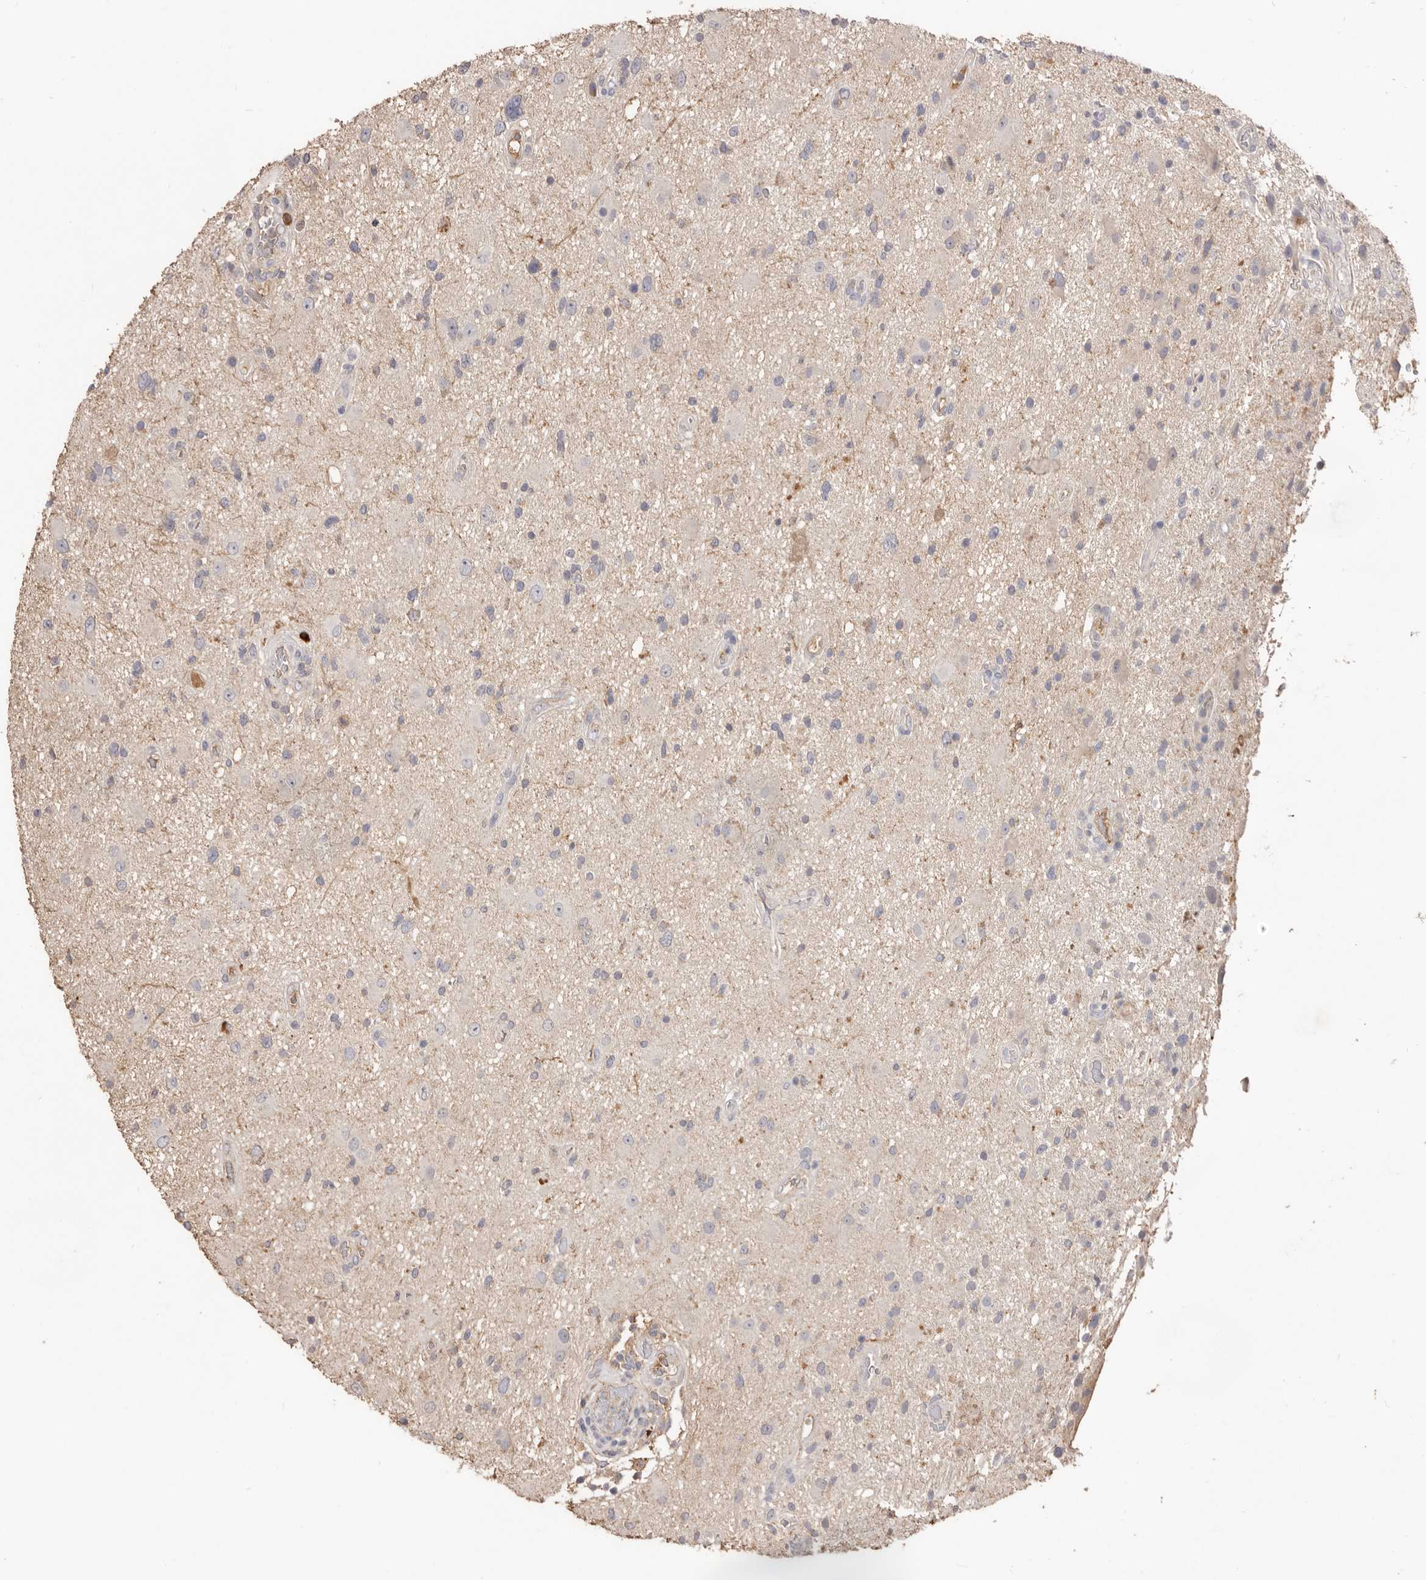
{"staining": {"intensity": "negative", "quantity": "none", "location": "none"}, "tissue": "glioma", "cell_type": "Tumor cells", "image_type": "cancer", "snomed": [{"axis": "morphology", "description": "Glioma, malignant, High grade"}, {"axis": "topography", "description": "Brain"}], "caption": "A histopathology image of human glioma is negative for staining in tumor cells.", "gene": "HCAR2", "patient": {"sex": "male", "age": 33}}